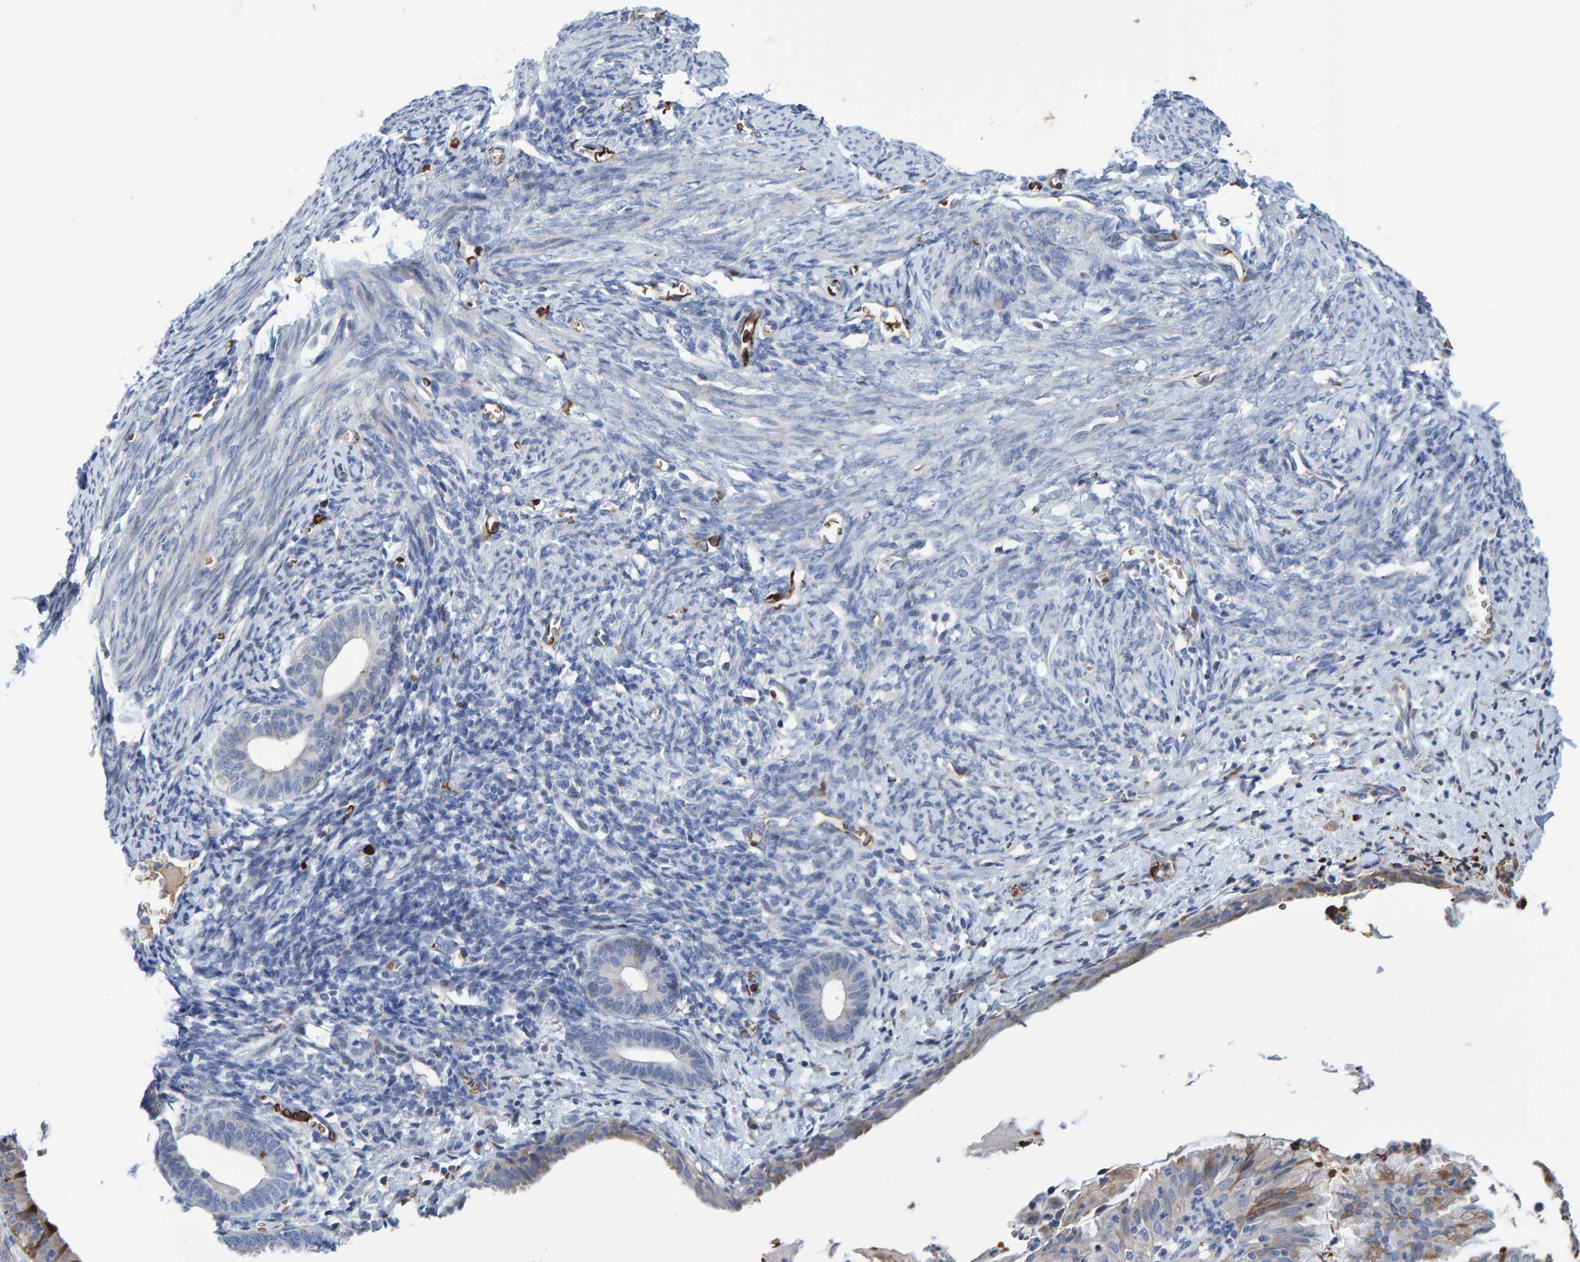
{"staining": {"intensity": "negative", "quantity": "none", "location": "none"}, "tissue": "endometrium", "cell_type": "Cells in endometrial stroma", "image_type": "normal", "snomed": [{"axis": "morphology", "description": "Normal tissue, NOS"}, {"axis": "morphology", "description": "Adenocarcinoma, NOS"}, {"axis": "topography", "description": "Endometrium"}], "caption": "The immunohistochemistry photomicrograph has no significant positivity in cells in endometrial stroma of endometrium.", "gene": "VPS9D1", "patient": {"sex": "female", "age": 57}}